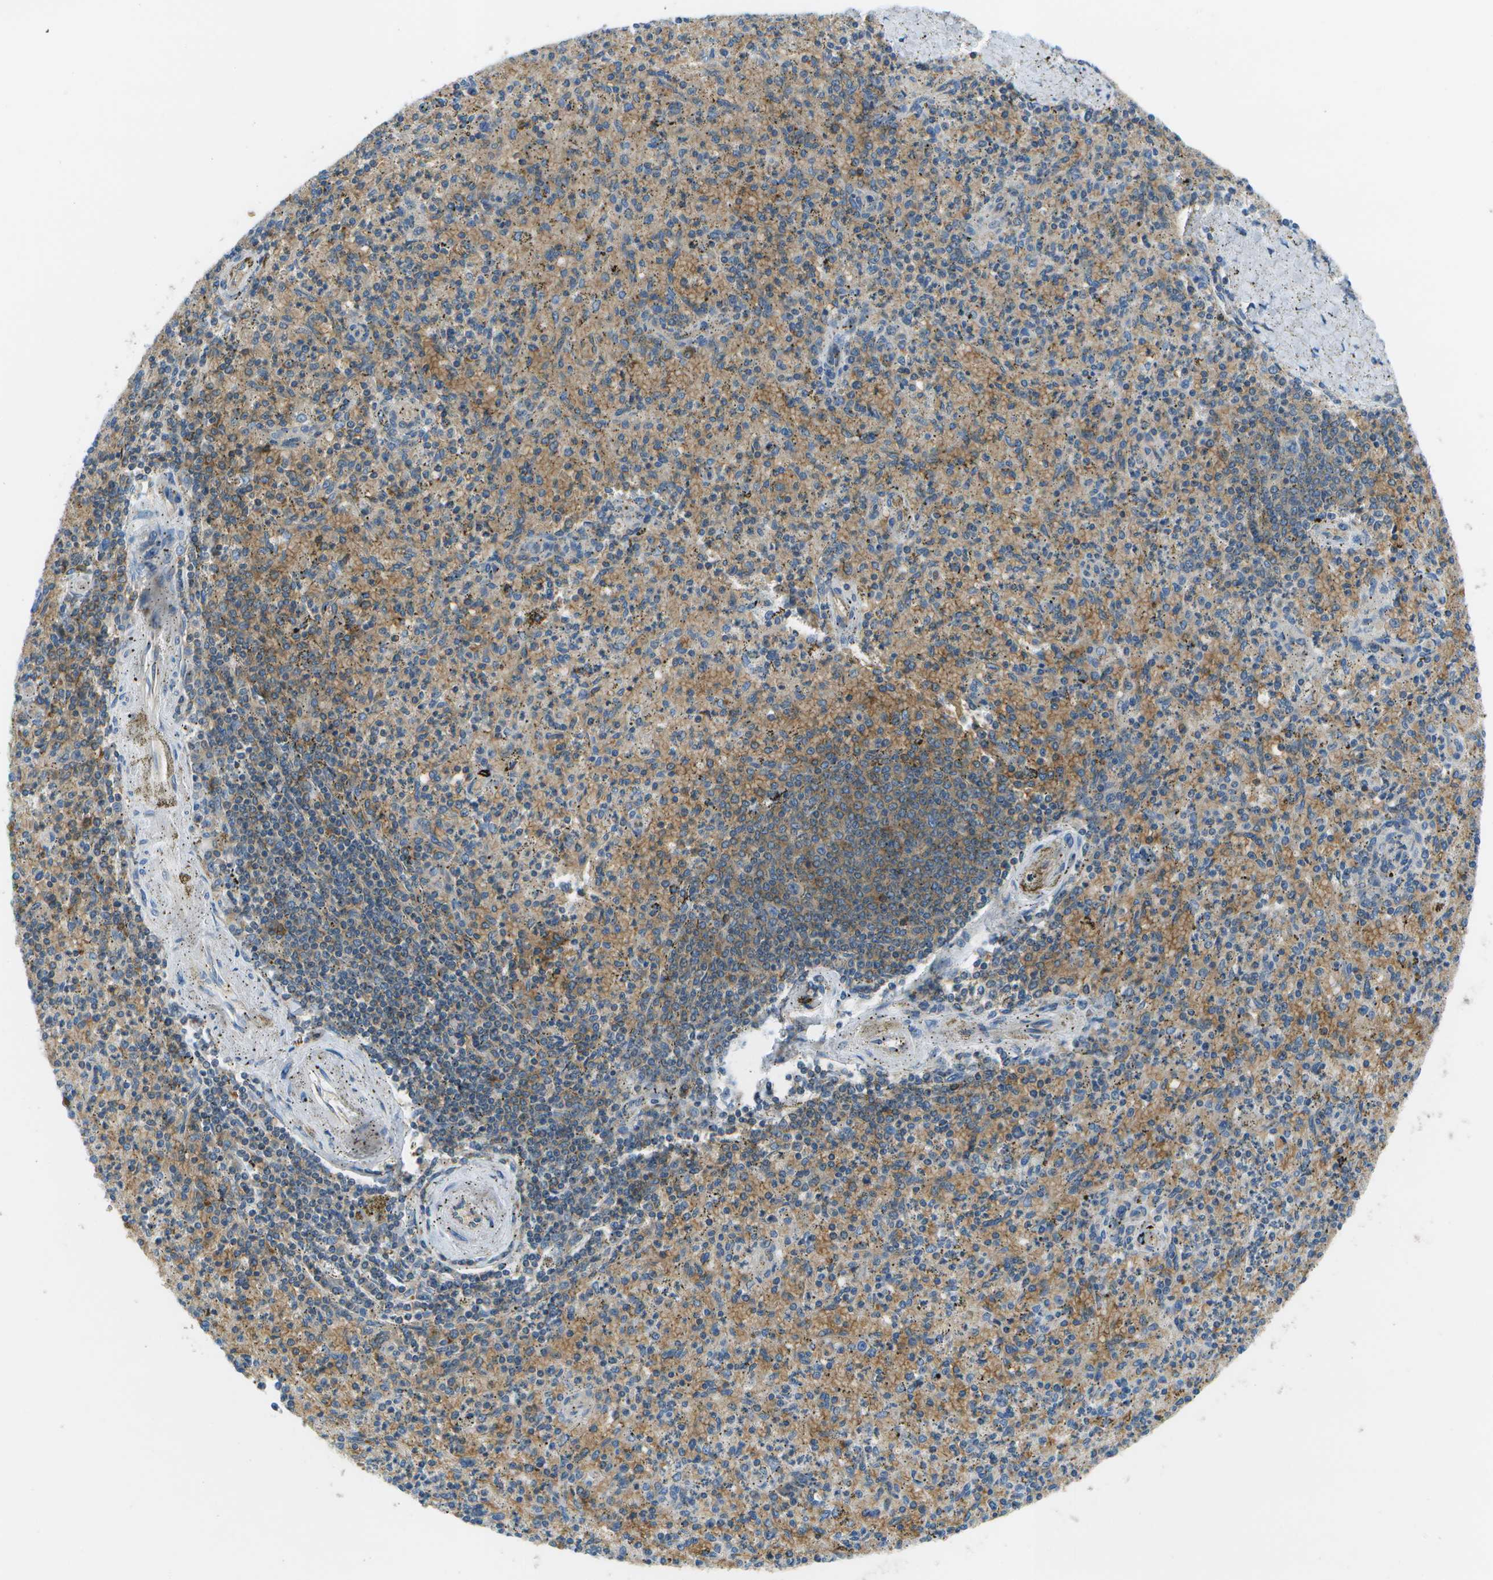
{"staining": {"intensity": "moderate", "quantity": "25%-75%", "location": "cytoplasmic/membranous"}, "tissue": "spleen", "cell_type": "Cells in red pulp", "image_type": "normal", "snomed": [{"axis": "morphology", "description": "Normal tissue, NOS"}, {"axis": "topography", "description": "Spleen"}], "caption": "Spleen stained for a protein (brown) reveals moderate cytoplasmic/membranous positive expression in about 25%-75% of cells in red pulp.", "gene": "CTIF", "patient": {"sex": "male", "age": 72}}